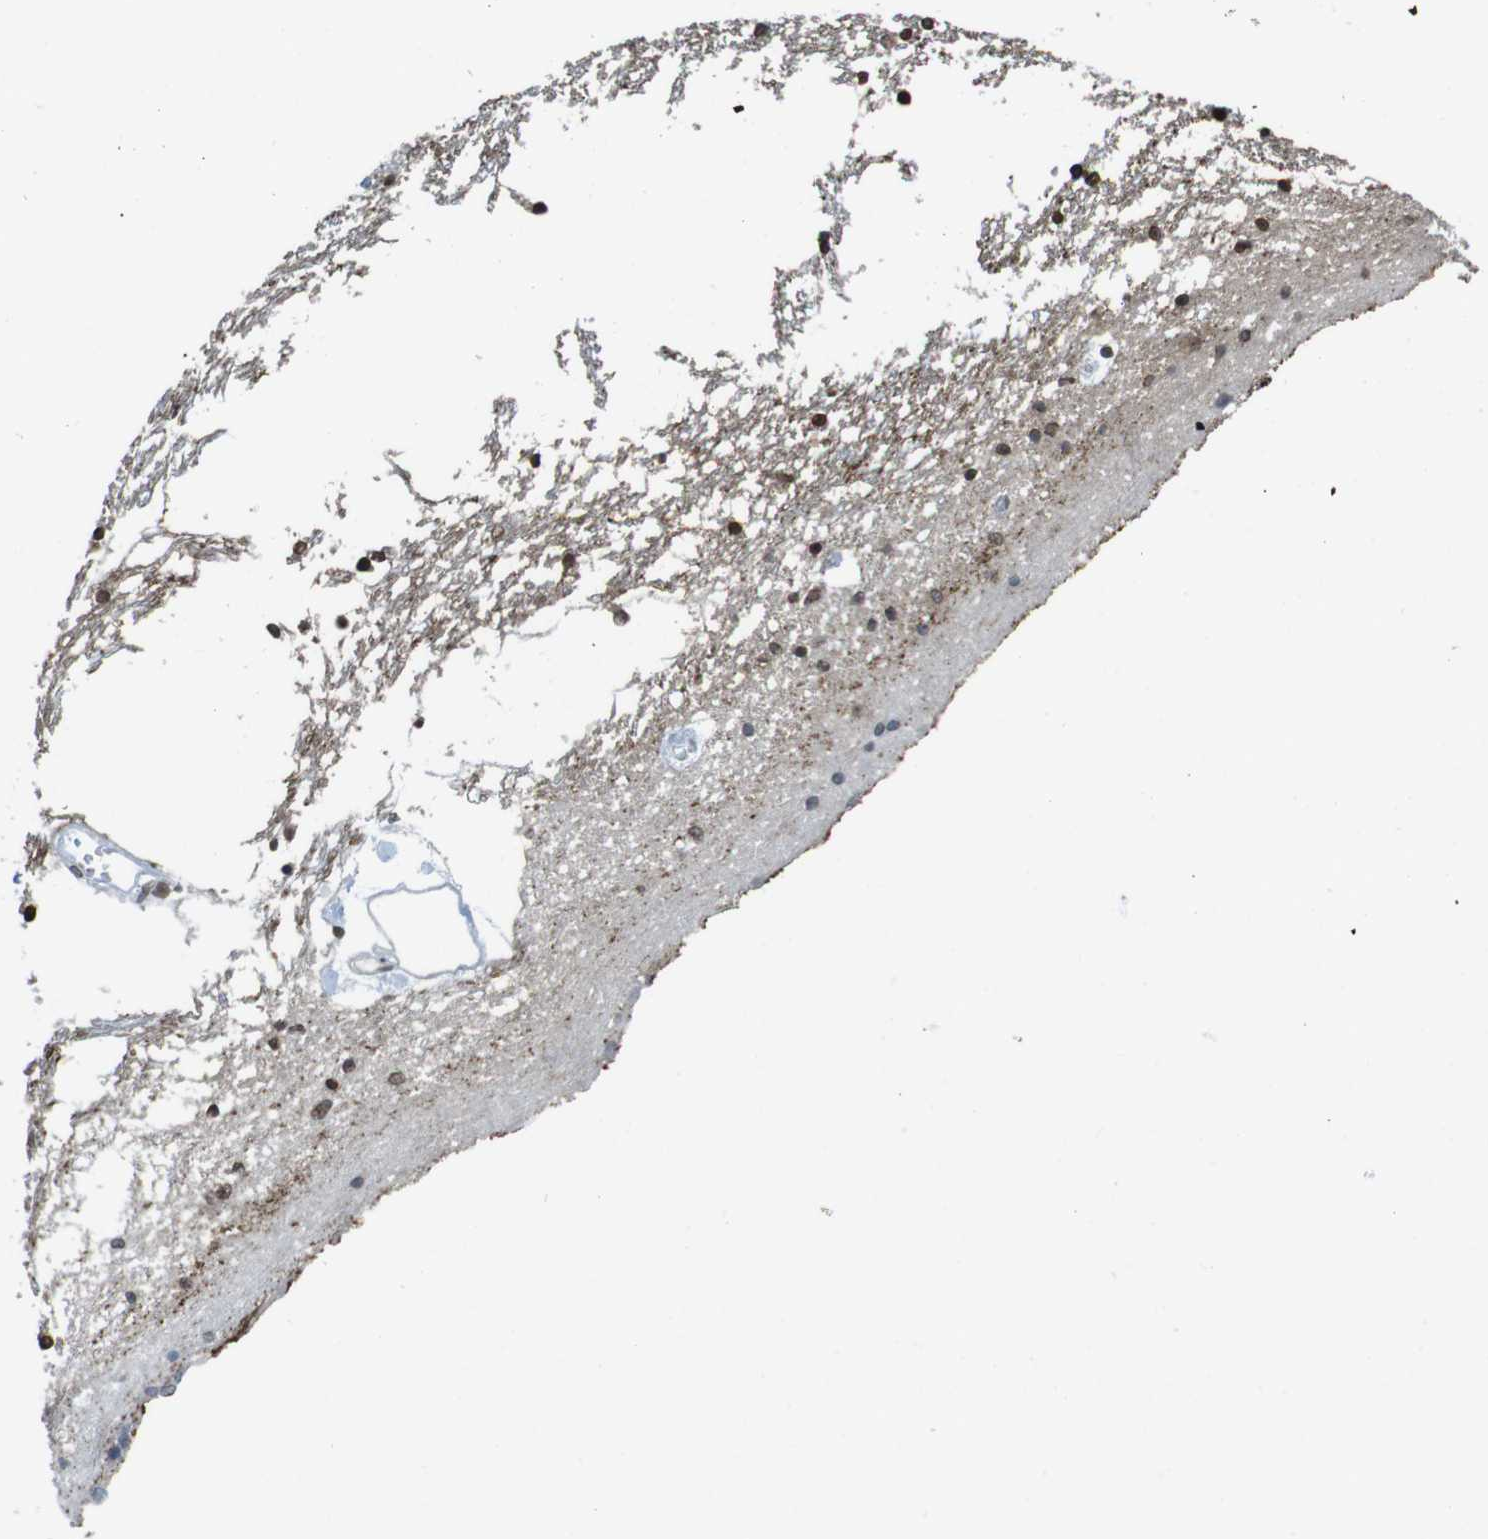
{"staining": {"intensity": "strong", "quantity": ">75%", "location": "cytoplasmic/membranous,nuclear"}, "tissue": "caudate", "cell_type": "Glial cells", "image_type": "normal", "snomed": [{"axis": "morphology", "description": "Normal tissue, NOS"}, {"axis": "topography", "description": "Lateral ventricle wall"}], "caption": "Benign caudate reveals strong cytoplasmic/membranous,nuclear positivity in approximately >75% of glial cells, visualized by immunohistochemistry.", "gene": "GAP43", "patient": {"sex": "male", "age": 45}}